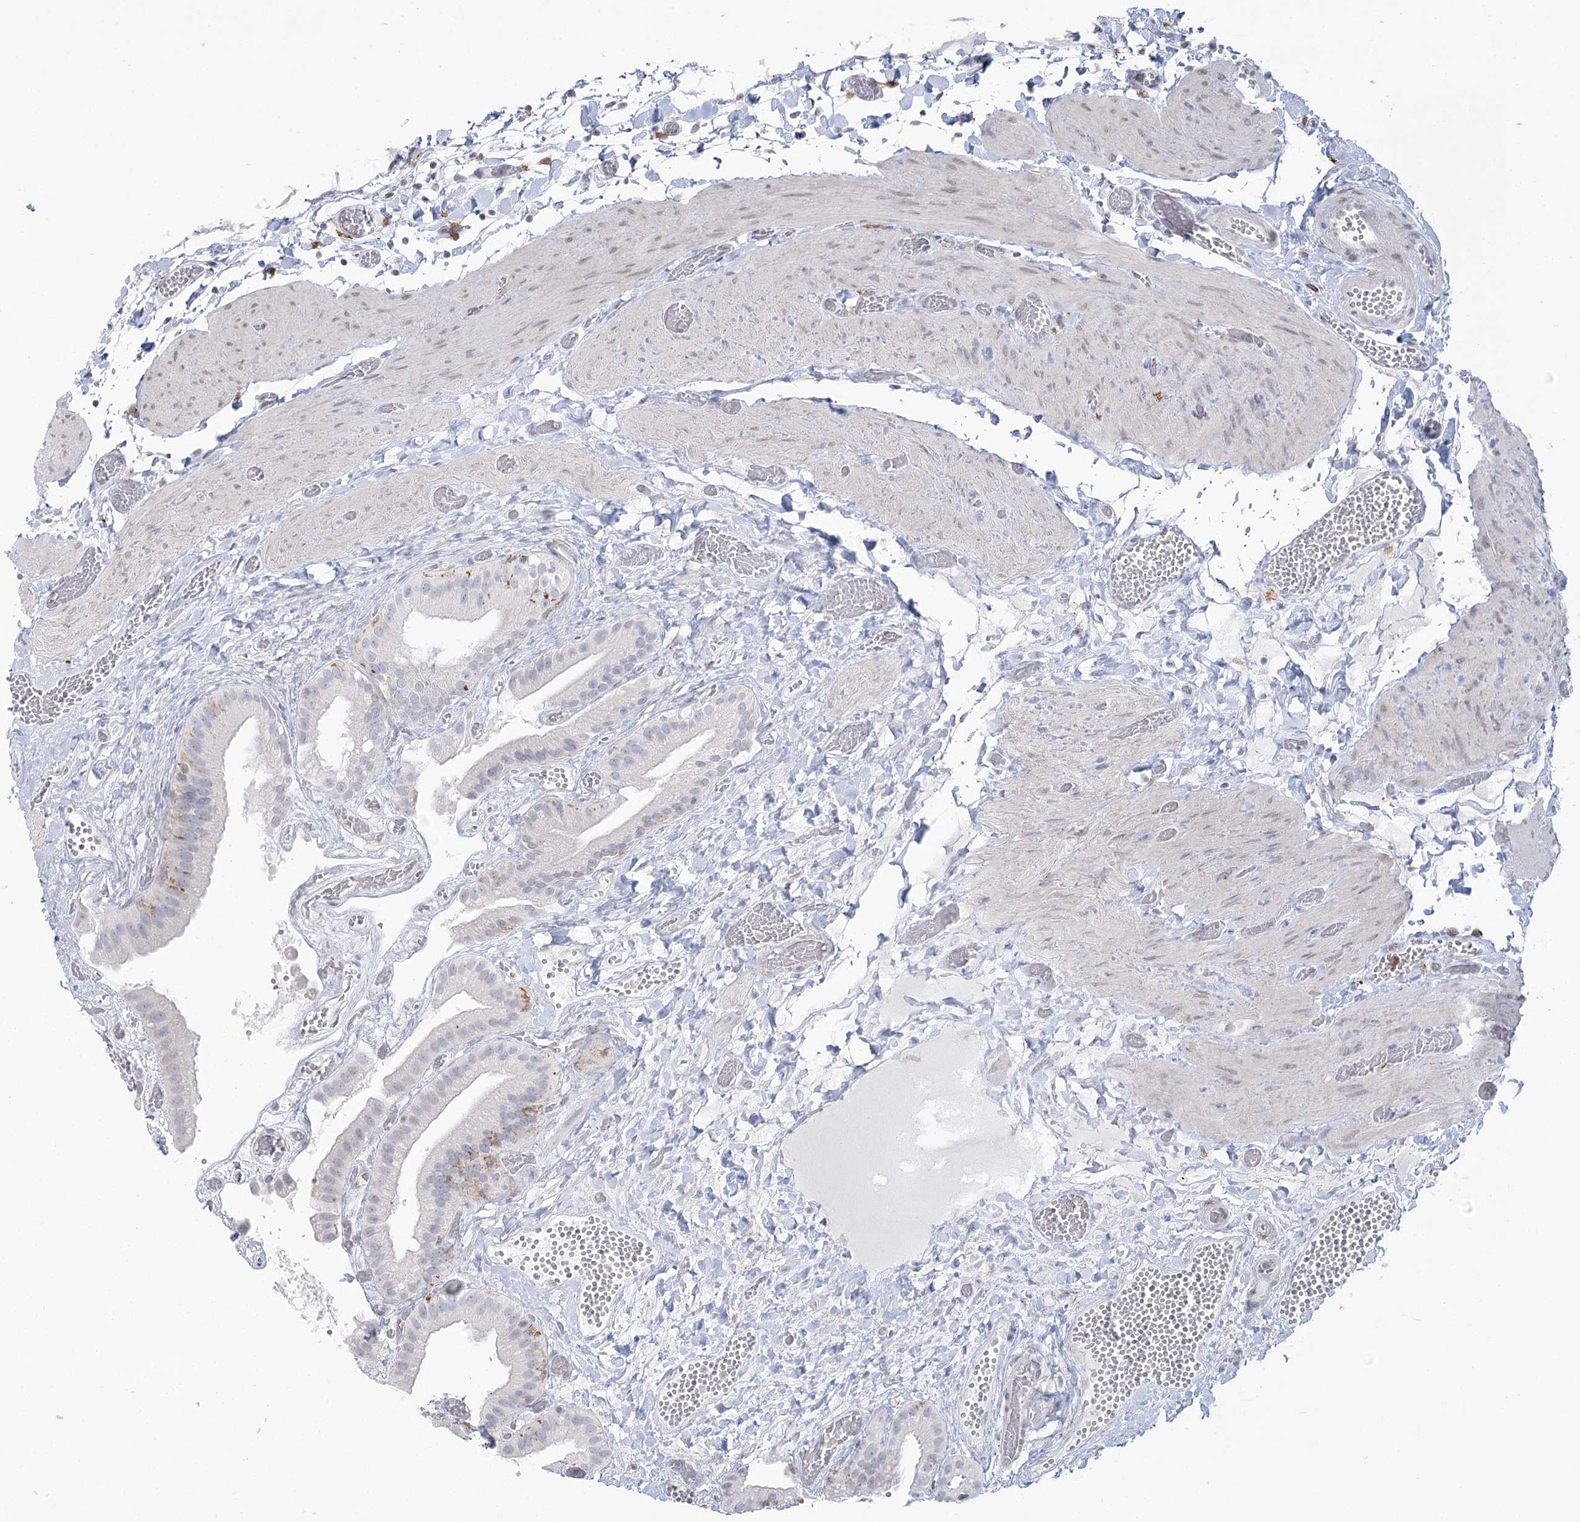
{"staining": {"intensity": "negative", "quantity": "none", "location": "none"}, "tissue": "gallbladder", "cell_type": "Glandular cells", "image_type": "normal", "snomed": [{"axis": "morphology", "description": "Normal tissue, NOS"}, {"axis": "topography", "description": "Gallbladder"}], "caption": "Glandular cells show no significant staining in normal gallbladder.", "gene": "C11orf1", "patient": {"sex": "female", "age": 64}}